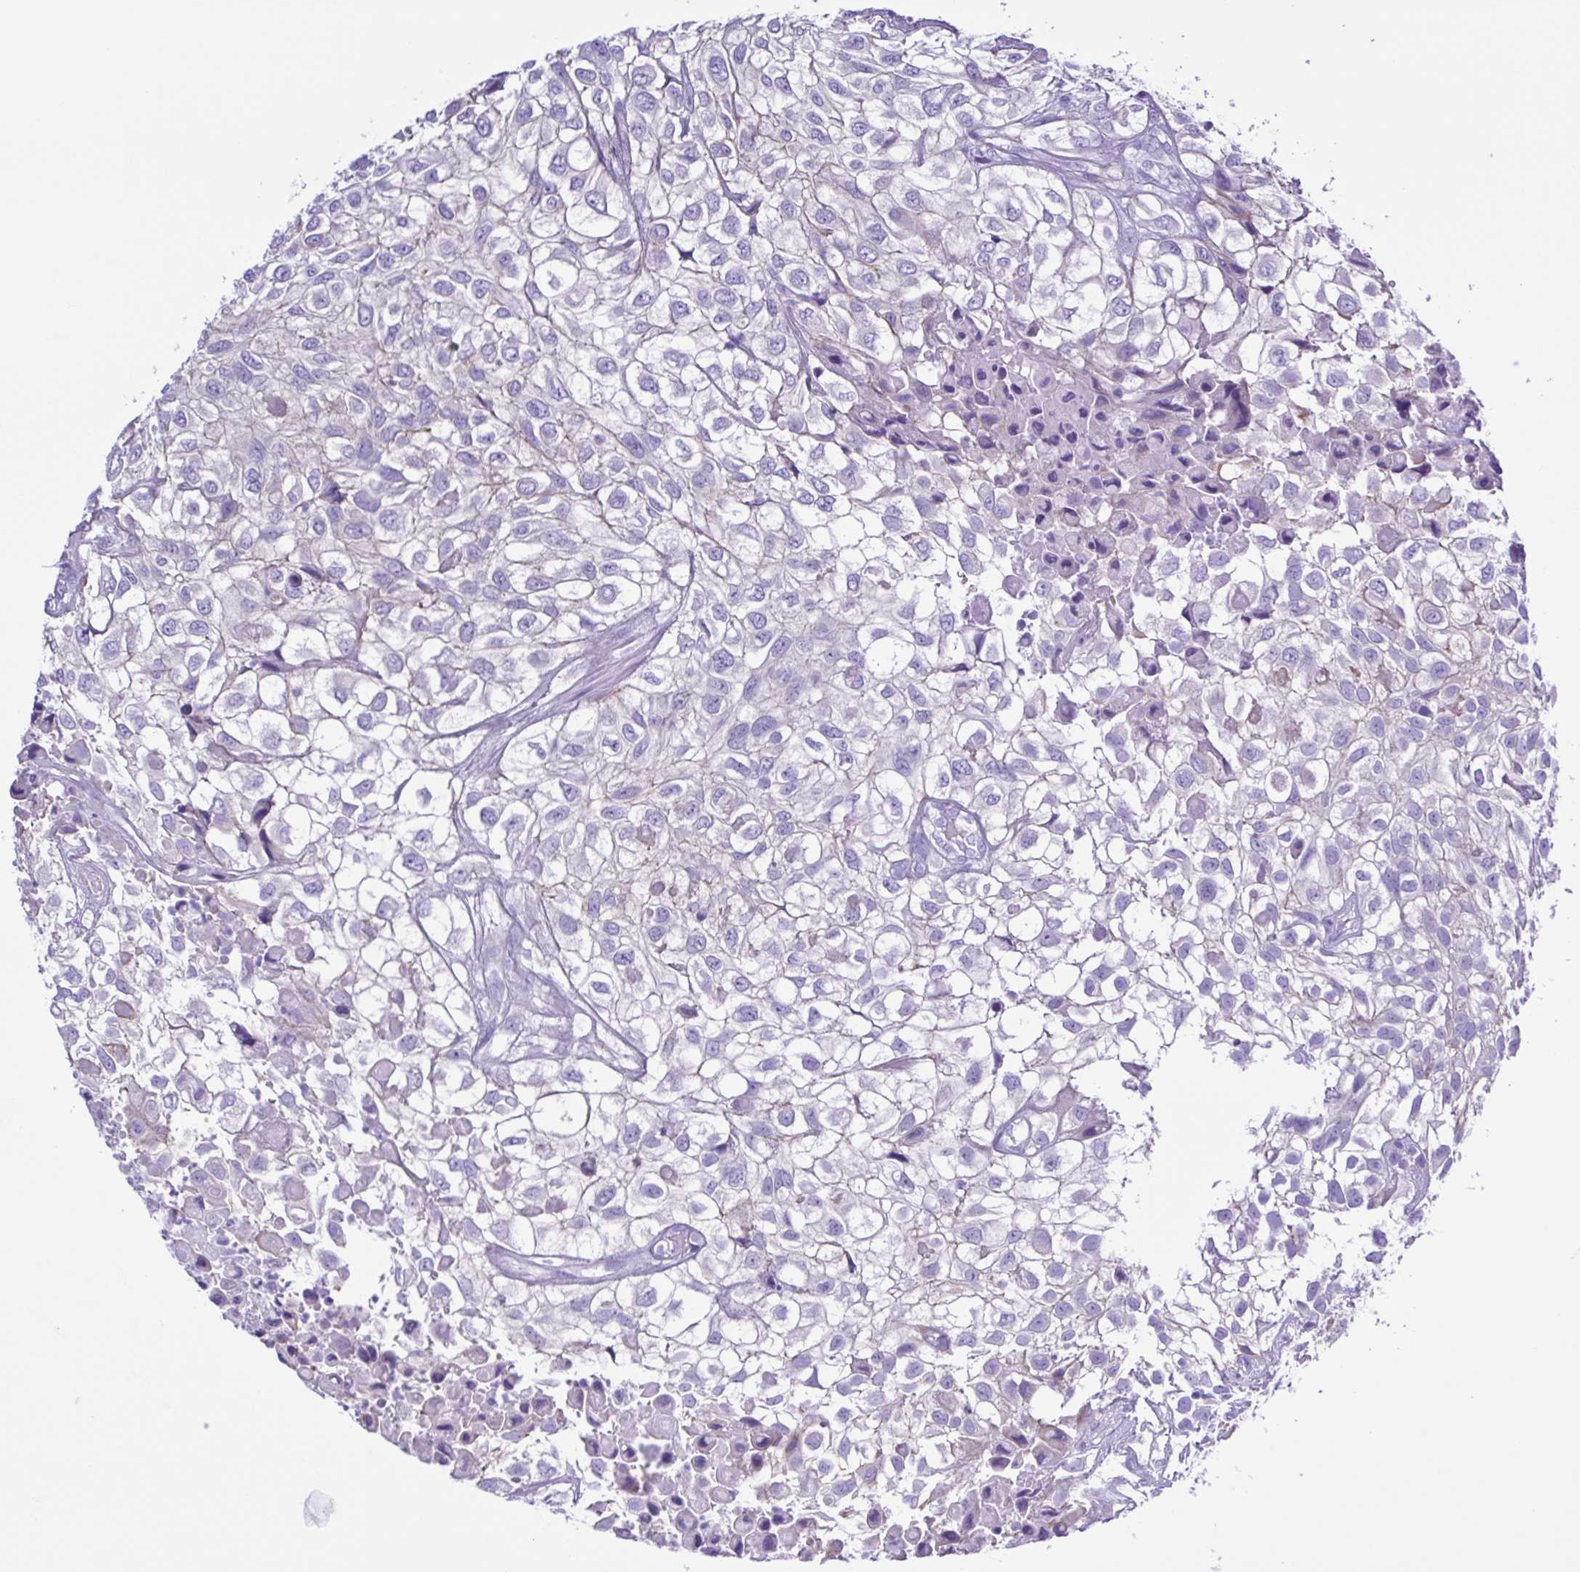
{"staining": {"intensity": "negative", "quantity": "none", "location": "none"}, "tissue": "urothelial cancer", "cell_type": "Tumor cells", "image_type": "cancer", "snomed": [{"axis": "morphology", "description": "Urothelial carcinoma, High grade"}, {"axis": "topography", "description": "Urinary bladder"}], "caption": "IHC histopathology image of neoplastic tissue: human urothelial carcinoma (high-grade) stained with DAB exhibits no significant protein positivity in tumor cells.", "gene": "CYP11A1", "patient": {"sex": "male", "age": 56}}